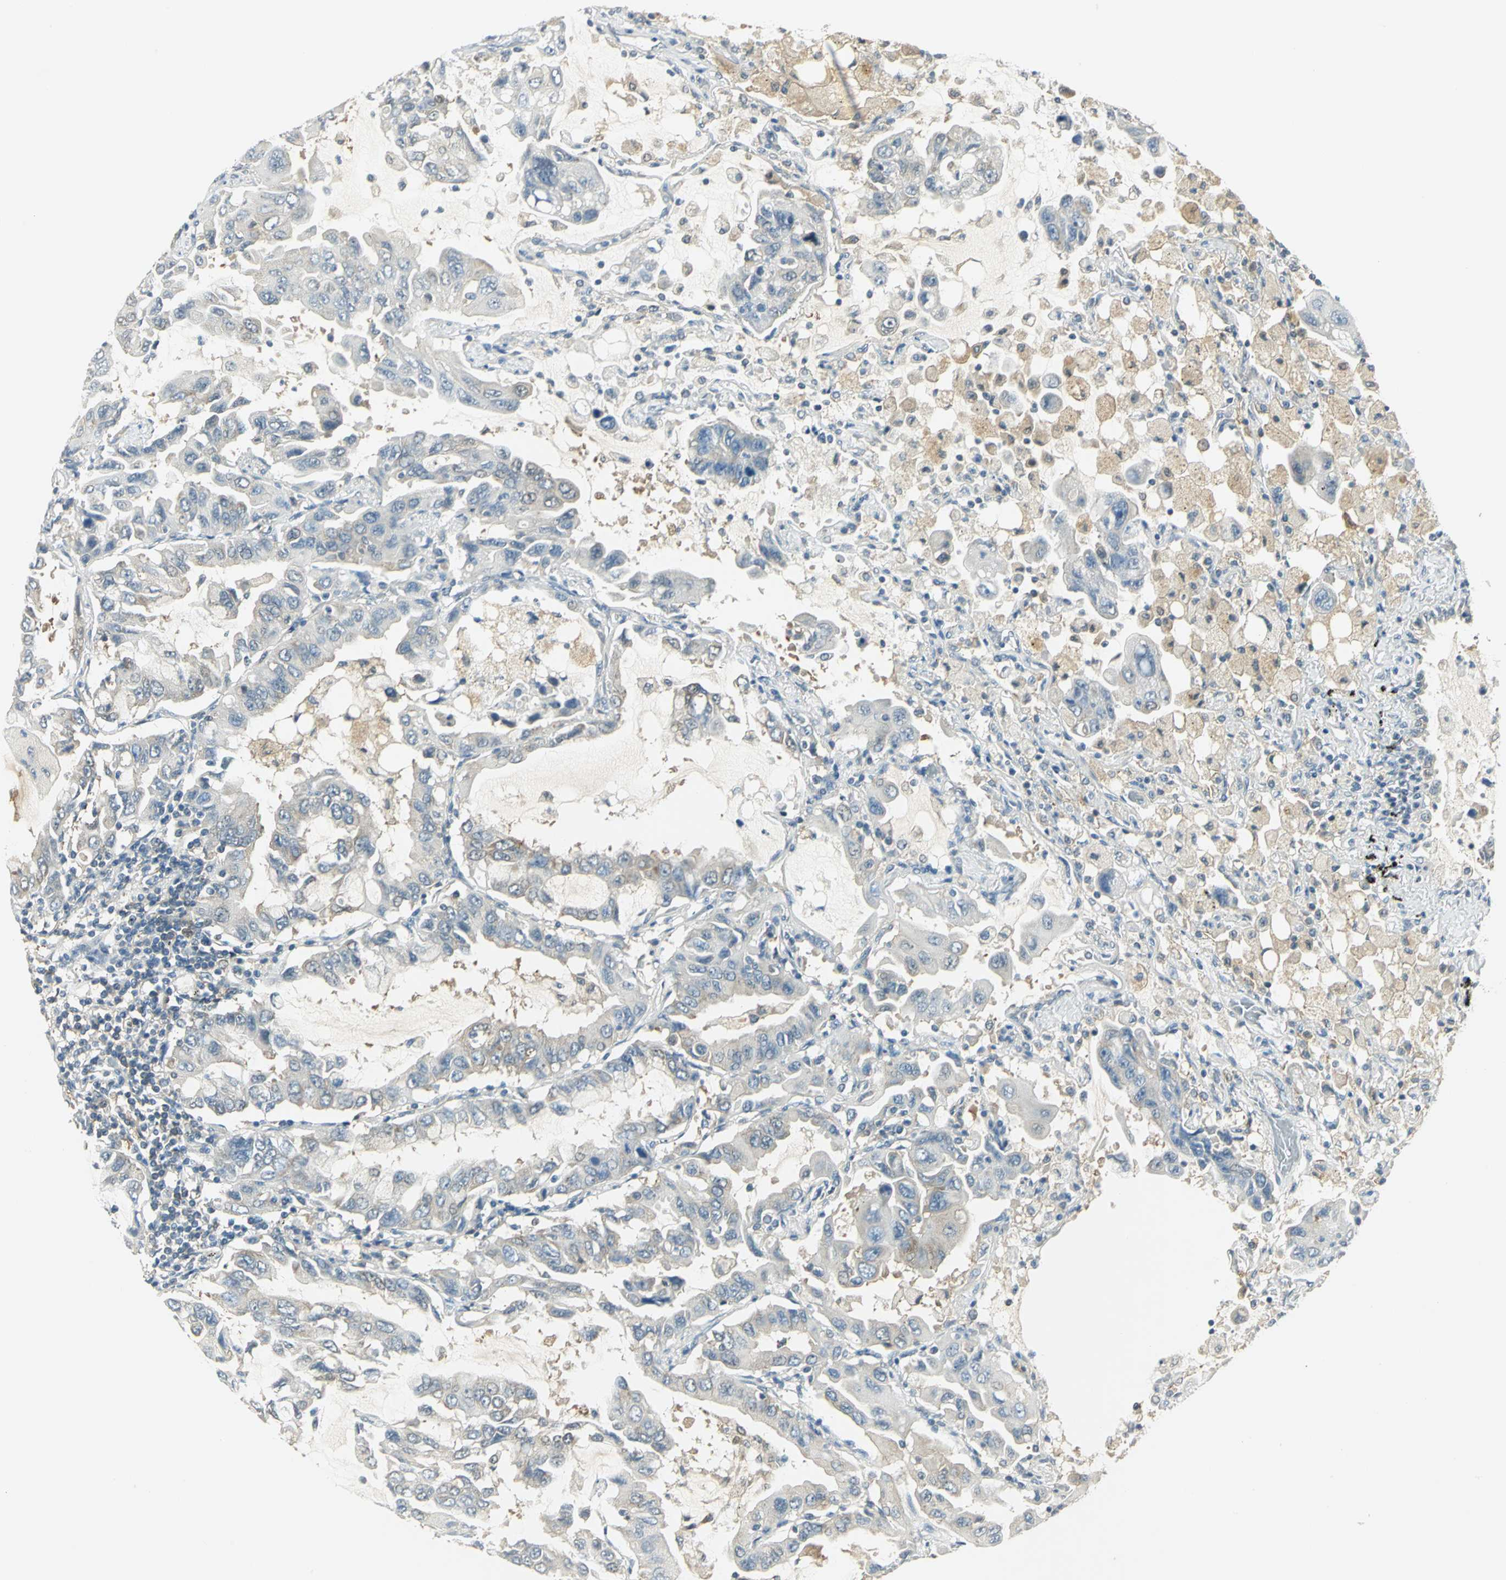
{"staining": {"intensity": "weak", "quantity": "25%-75%", "location": "cytoplasmic/membranous"}, "tissue": "lung cancer", "cell_type": "Tumor cells", "image_type": "cancer", "snomed": [{"axis": "morphology", "description": "Adenocarcinoma, NOS"}, {"axis": "topography", "description": "Lung"}], "caption": "Lung cancer stained with immunohistochemistry shows weak cytoplasmic/membranous positivity in approximately 25%-75% of tumor cells.", "gene": "FYN", "patient": {"sex": "male", "age": 64}}